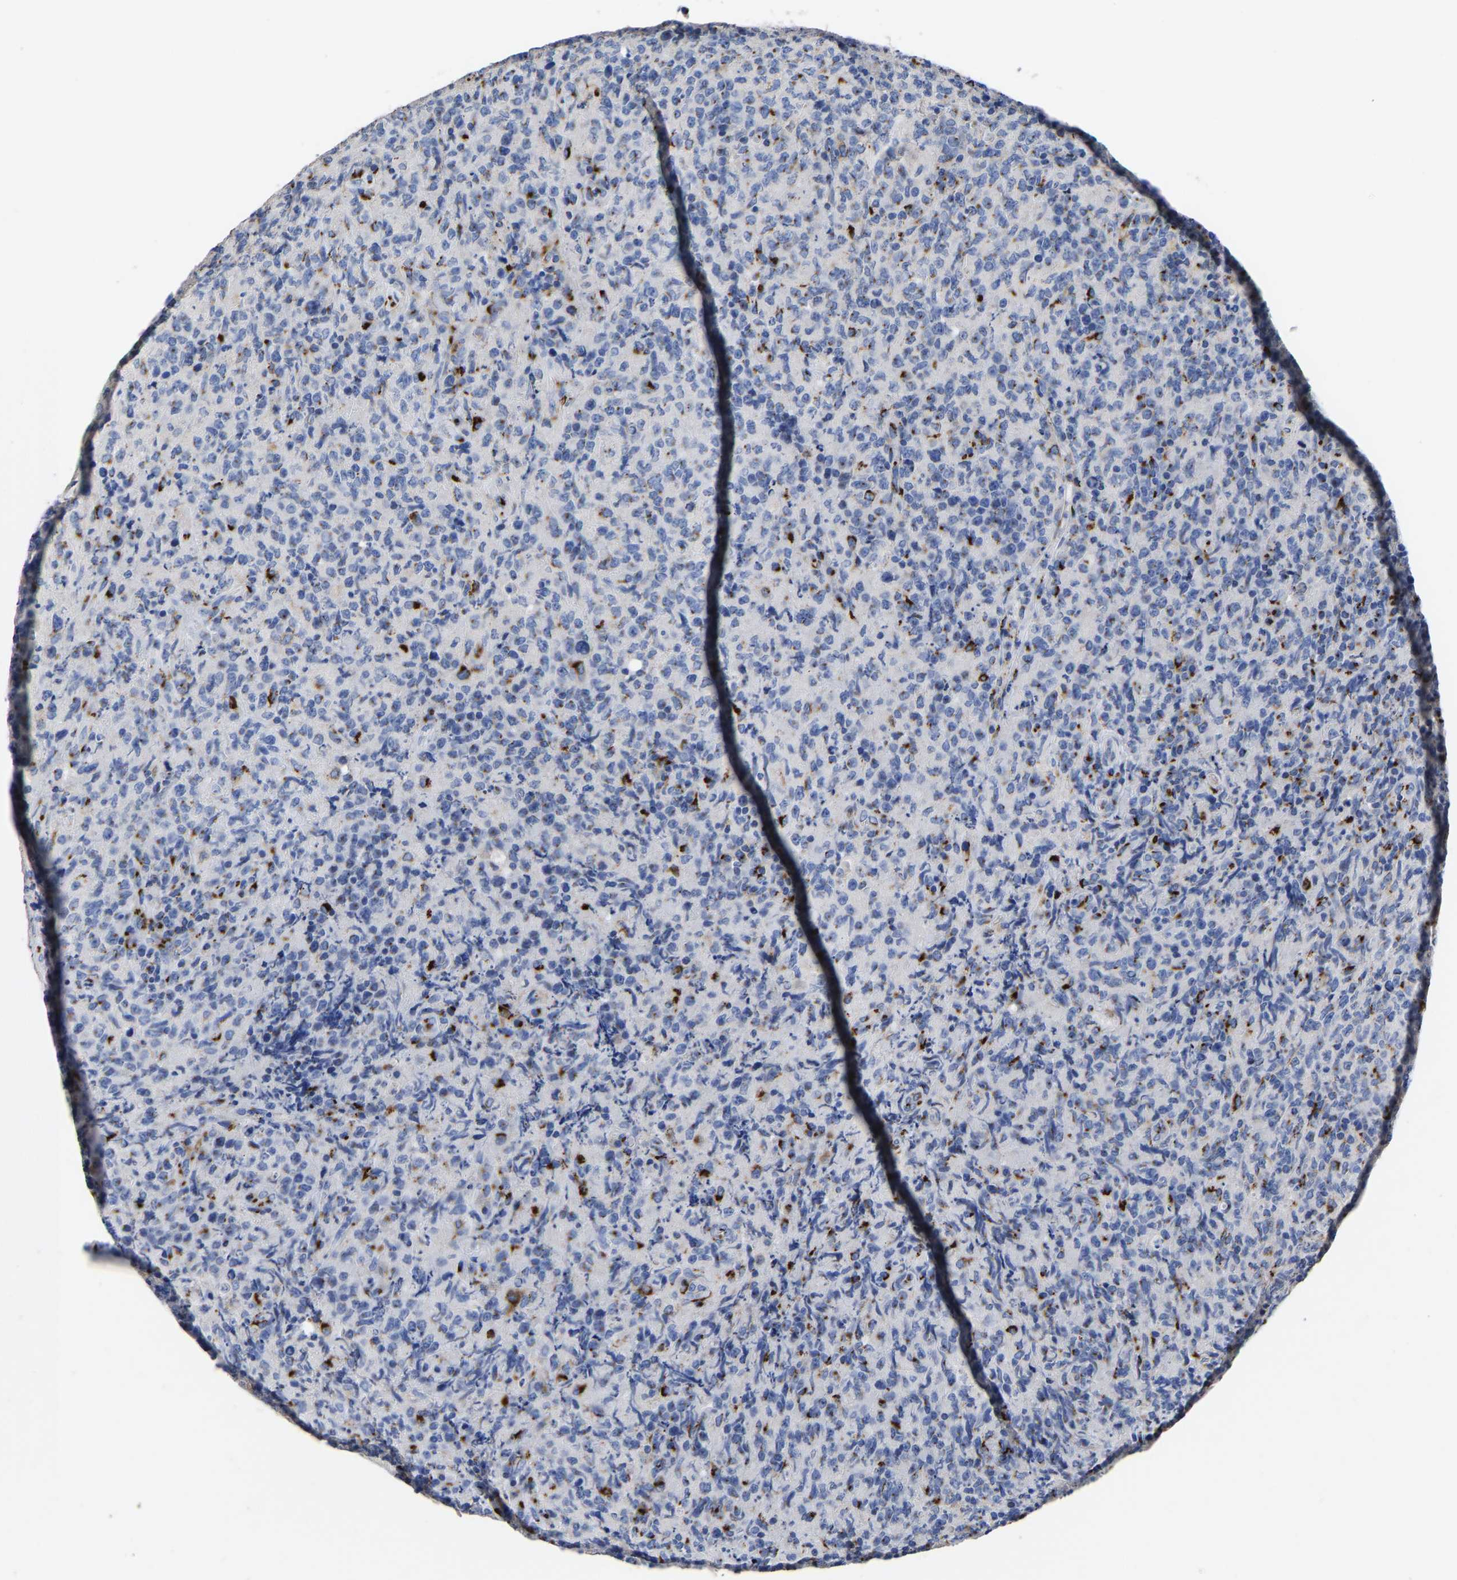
{"staining": {"intensity": "strong", "quantity": "<25%", "location": "cytoplasmic/membranous"}, "tissue": "lymphoma", "cell_type": "Tumor cells", "image_type": "cancer", "snomed": [{"axis": "morphology", "description": "Malignant lymphoma, non-Hodgkin's type, High grade"}, {"axis": "topography", "description": "Tonsil"}], "caption": "Immunohistochemistry (IHC) histopathology image of neoplastic tissue: human high-grade malignant lymphoma, non-Hodgkin's type stained using immunohistochemistry displays medium levels of strong protein expression localized specifically in the cytoplasmic/membranous of tumor cells, appearing as a cytoplasmic/membranous brown color.", "gene": "TMEM87A", "patient": {"sex": "female", "age": 36}}